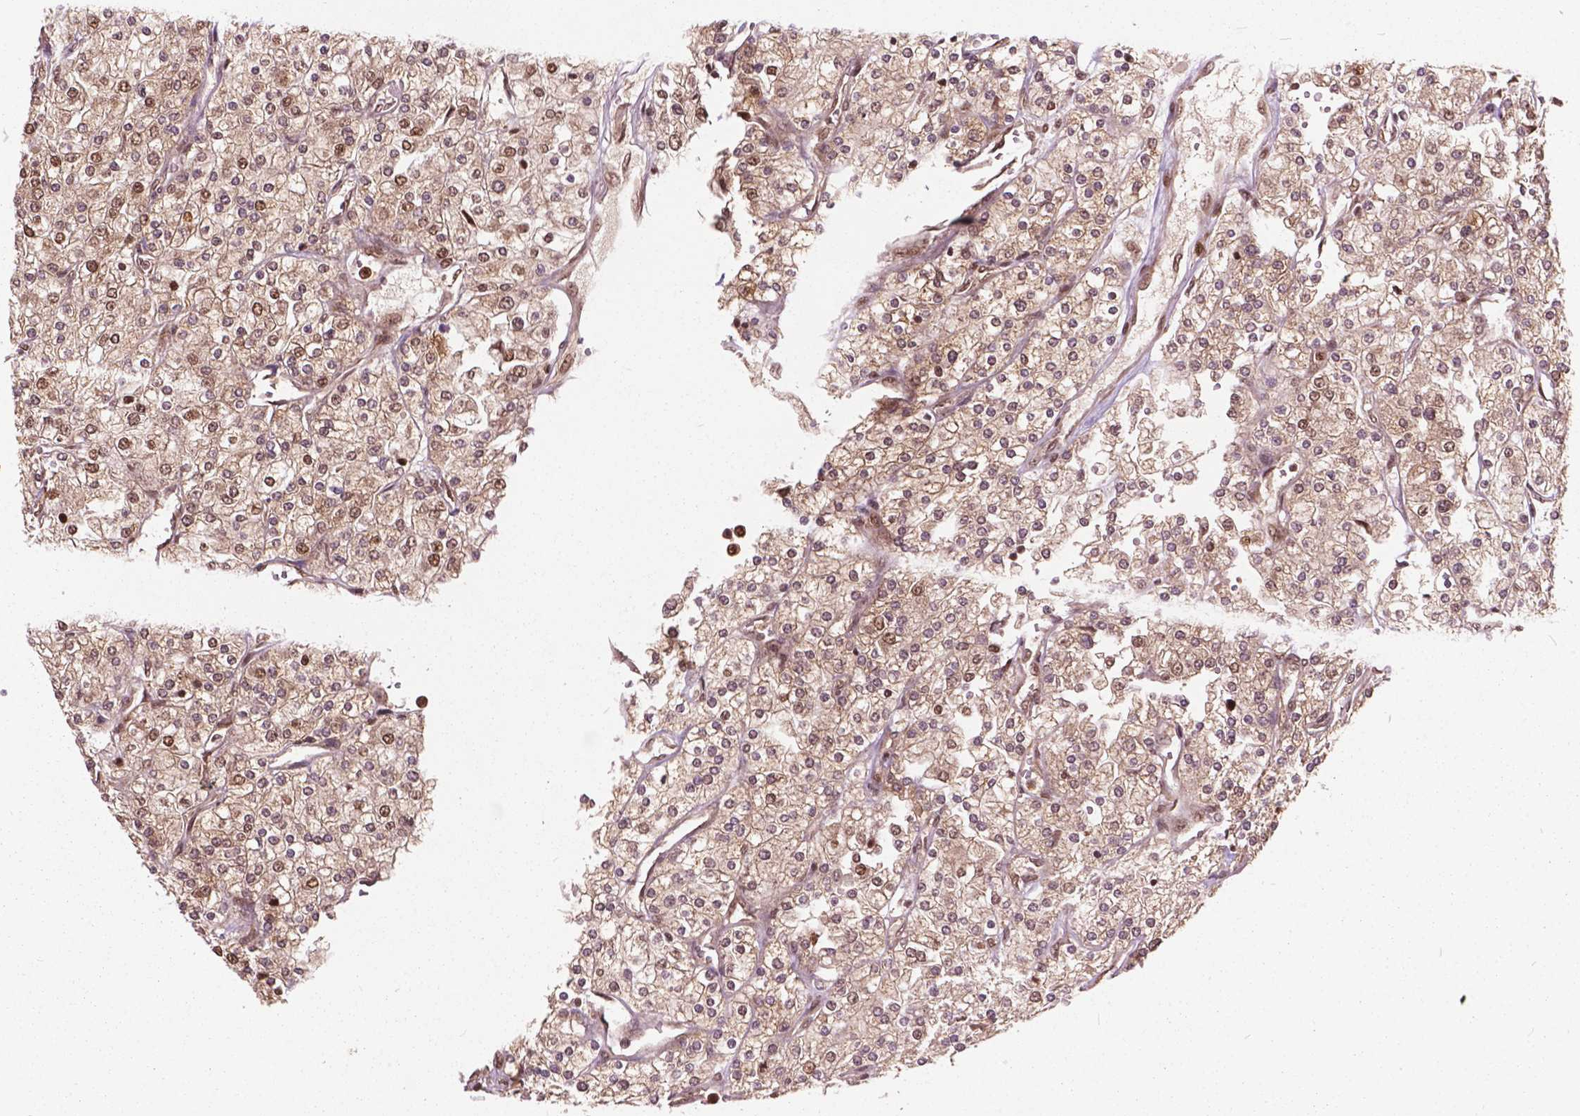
{"staining": {"intensity": "weak", "quantity": "25%-75%", "location": "nuclear"}, "tissue": "renal cancer", "cell_type": "Tumor cells", "image_type": "cancer", "snomed": [{"axis": "morphology", "description": "Adenocarcinoma, NOS"}, {"axis": "topography", "description": "Kidney"}], "caption": "Tumor cells display weak nuclear positivity in approximately 25%-75% of cells in renal adenocarcinoma. The protein is shown in brown color, while the nuclei are stained blue.", "gene": "ANP32B", "patient": {"sex": "male", "age": 80}}